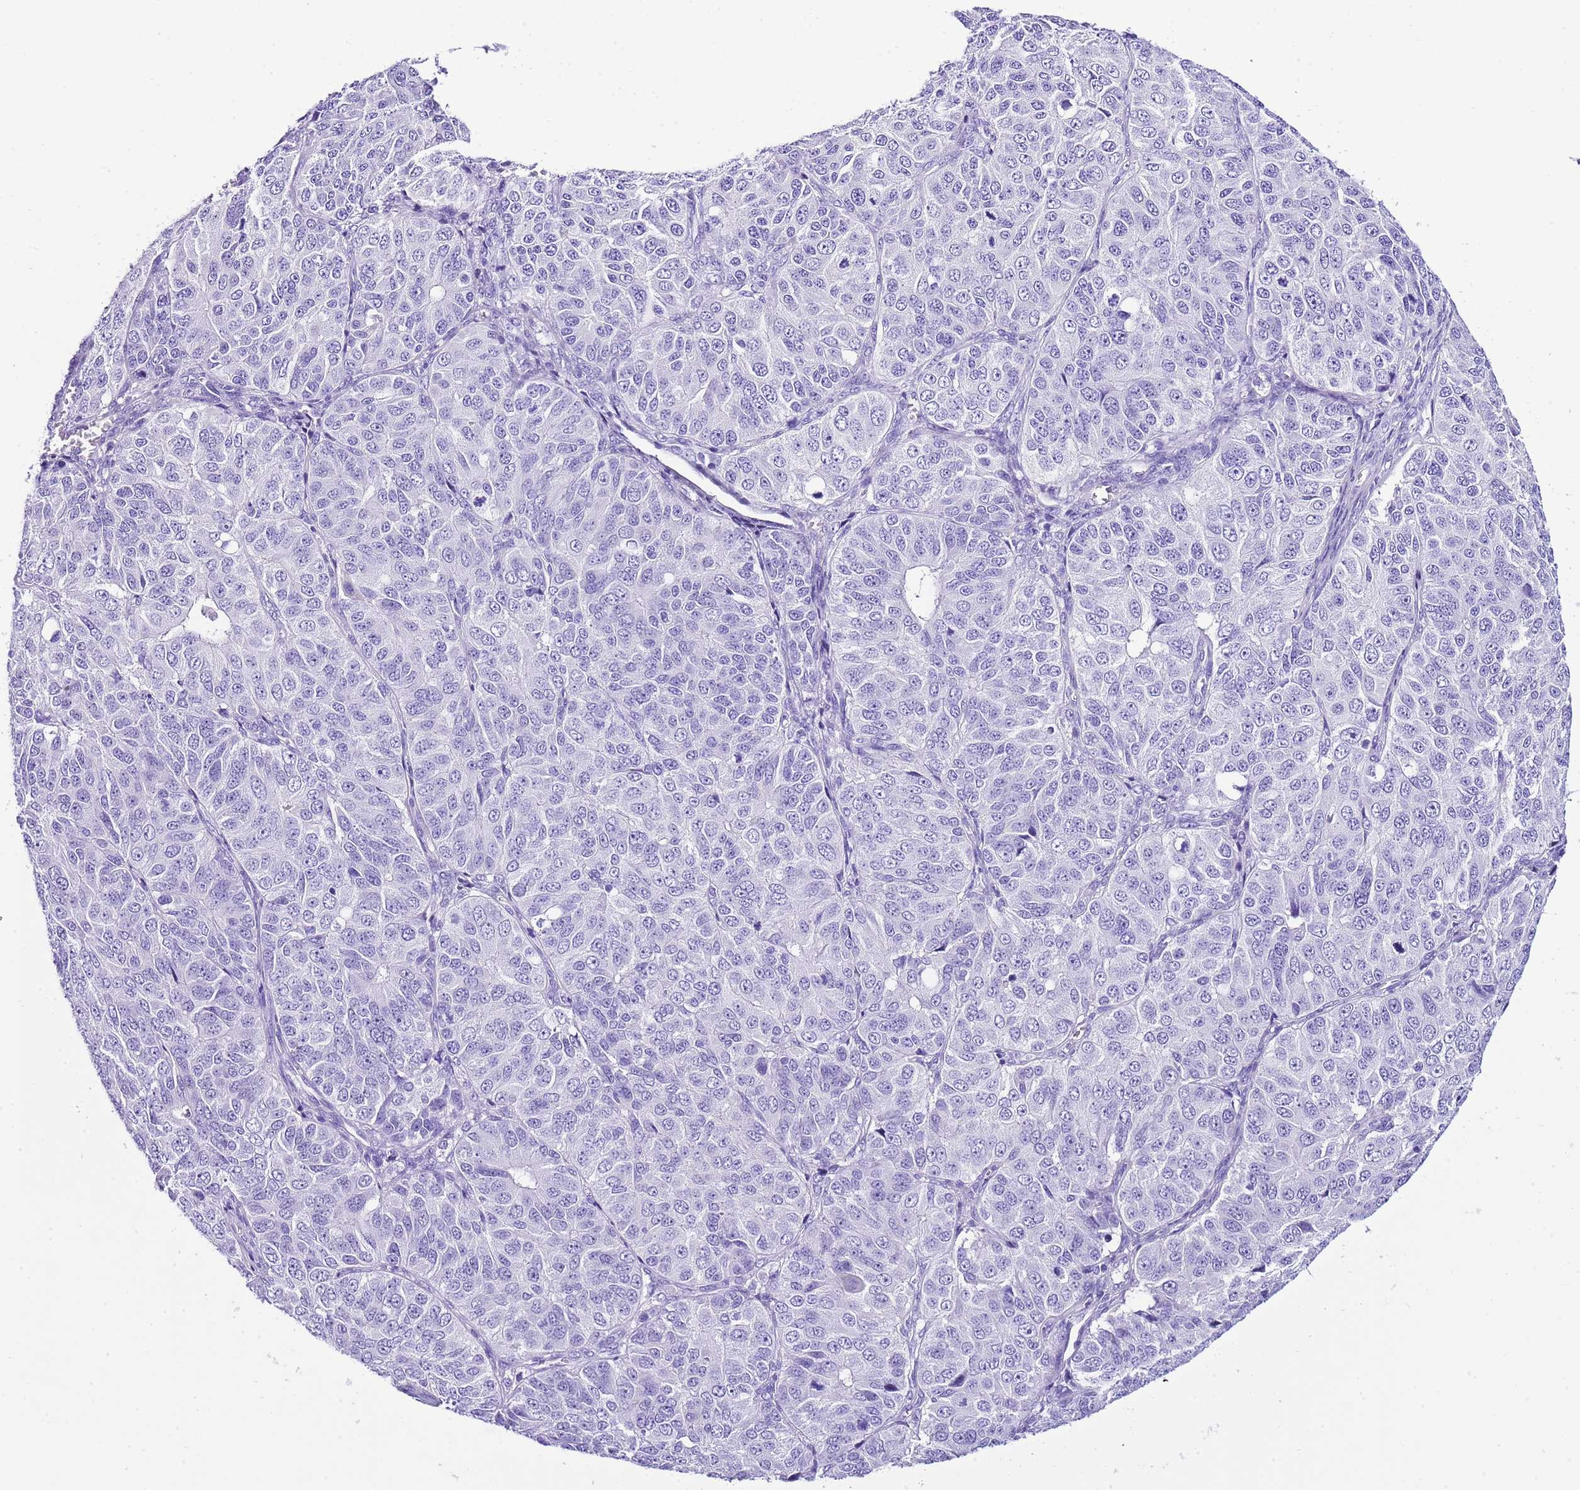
{"staining": {"intensity": "negative", "quantity": "none", "location": "none"}, "tissue": "ovarian cancer", "cell_type": "Tumor cells", "image_type": "cancer", "snomed": [{"axis": "morphology", "description": "Carcinoma, endometroid"}, {"axis": "topography", "description": "Ovary"}], "caption": "IHC photomicrograph of ovarian cancer stained for a protein (brown), which shows no staining in tumor cells.", "gene": "KCNC1", "patient": {"sex": "female", "age": 51}}